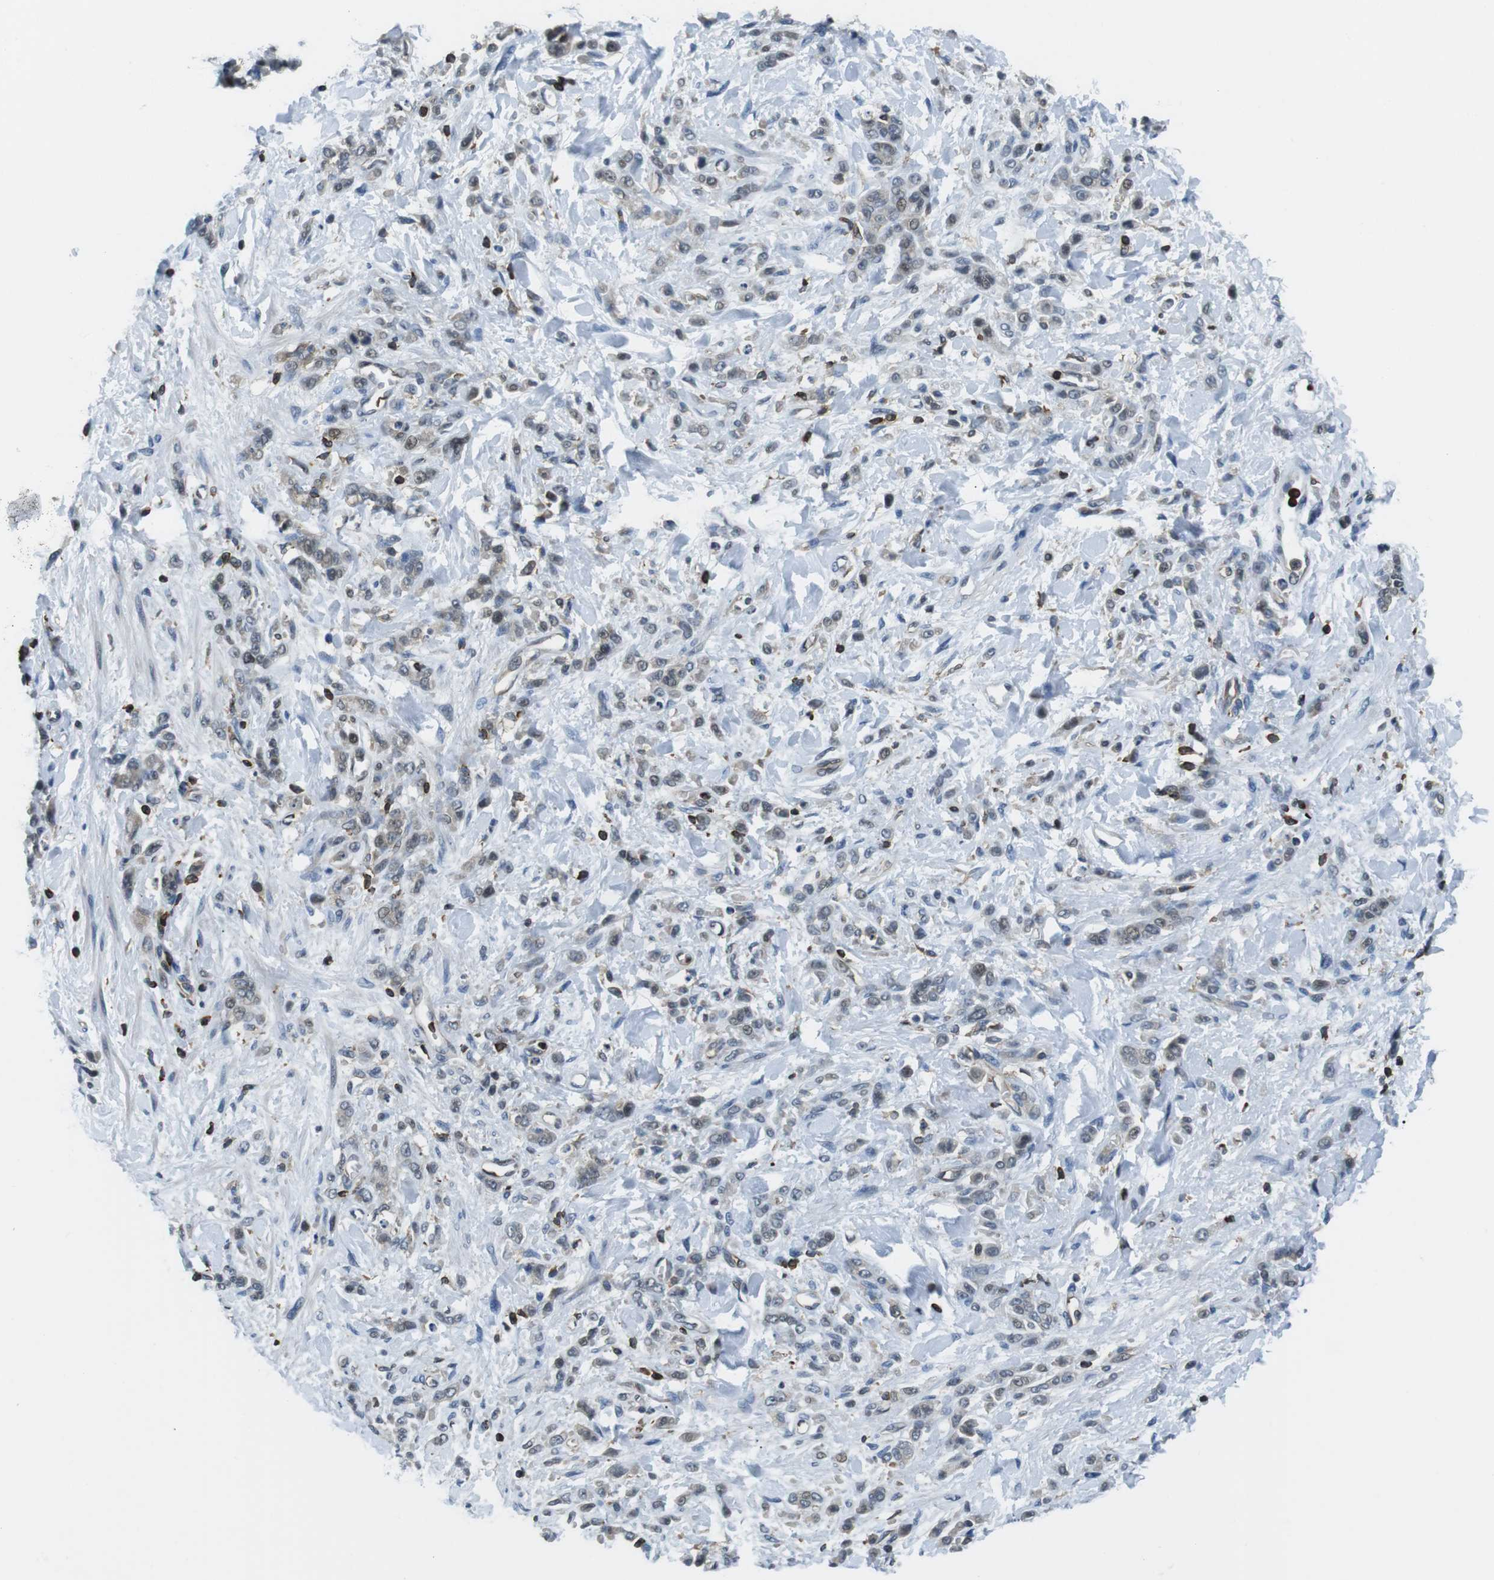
{"staining": {"intensity": "negative", "quantity": "none", "location": "none"}, "tissue": "stomach cancer", "cell_type": "Tumor cells", "image_type": "cancer", "snomed": [{"axis": "morphology", "description": "Normal tissue, NOS"}, {"axis": "morphology", "description": "Adenocarcinoma, NOS"}, {"axis": "topography", "description": "Stomach"}], "caption": "Tumor cells show no significant staining in stomach adenocarcinoma.", "gene": "STK10", "patient": {"sex": "male", "age": 82}}